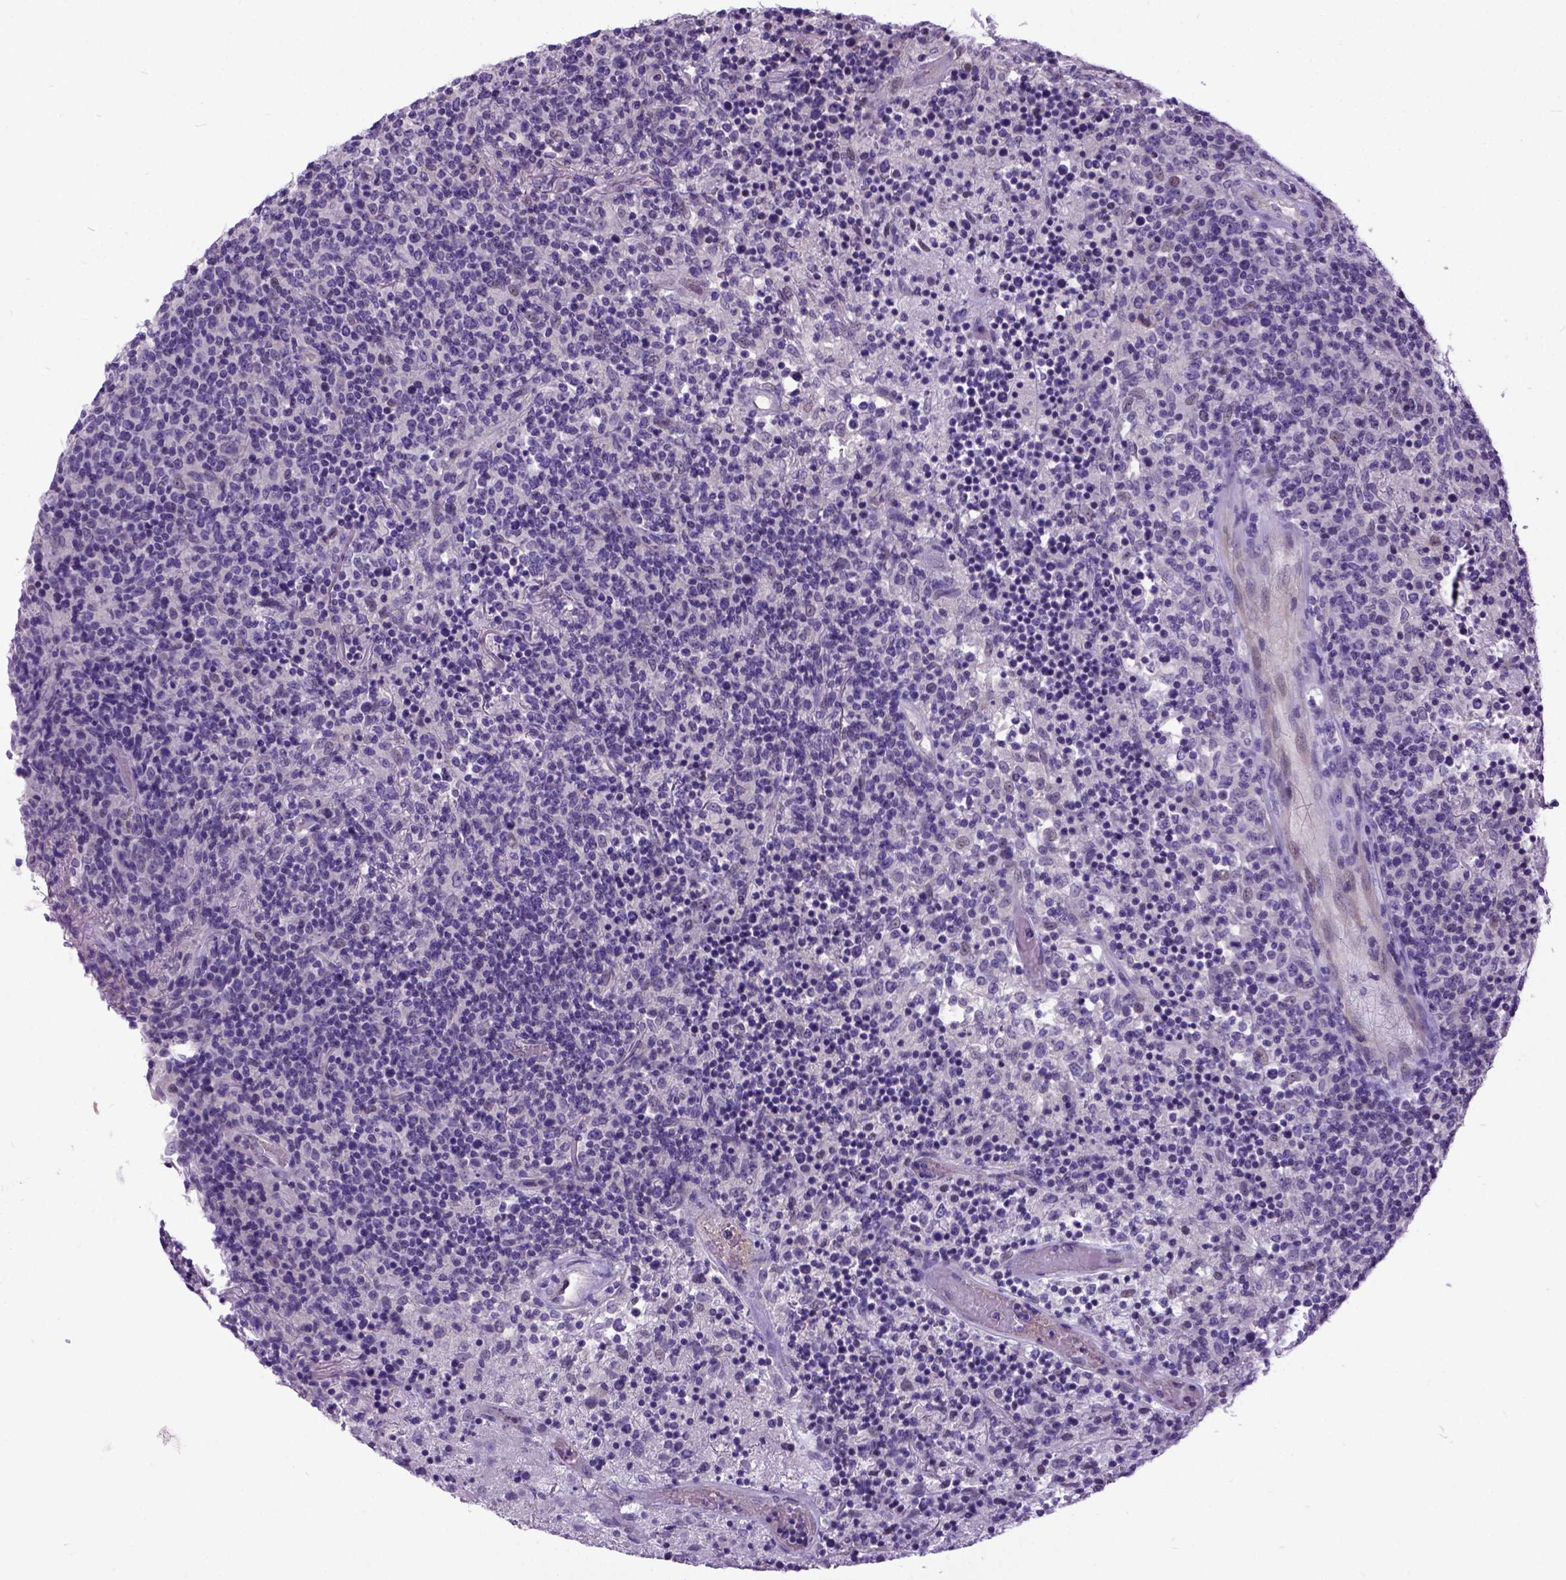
{"staining": {"intensity": "negative", "quantity": "none", "location": "none"}, "tissue": "lymphoma", "cell_type": "Tumor cells", "image_type": "cancer", "snomed": [{"axis": "morphology", "description": "Malignant lymphoma, non-Hodgkin's type, High grade"}, {"axis": "topography", "description": "Lung"}], "caption": "This is an IHC histopathology image of malignant lymphoma, non-Hodgkin's type (high-grade). There is no positivity in tumor cells.", "gene": "NEK5", "patient": {"sex": "male", "age": 79}}